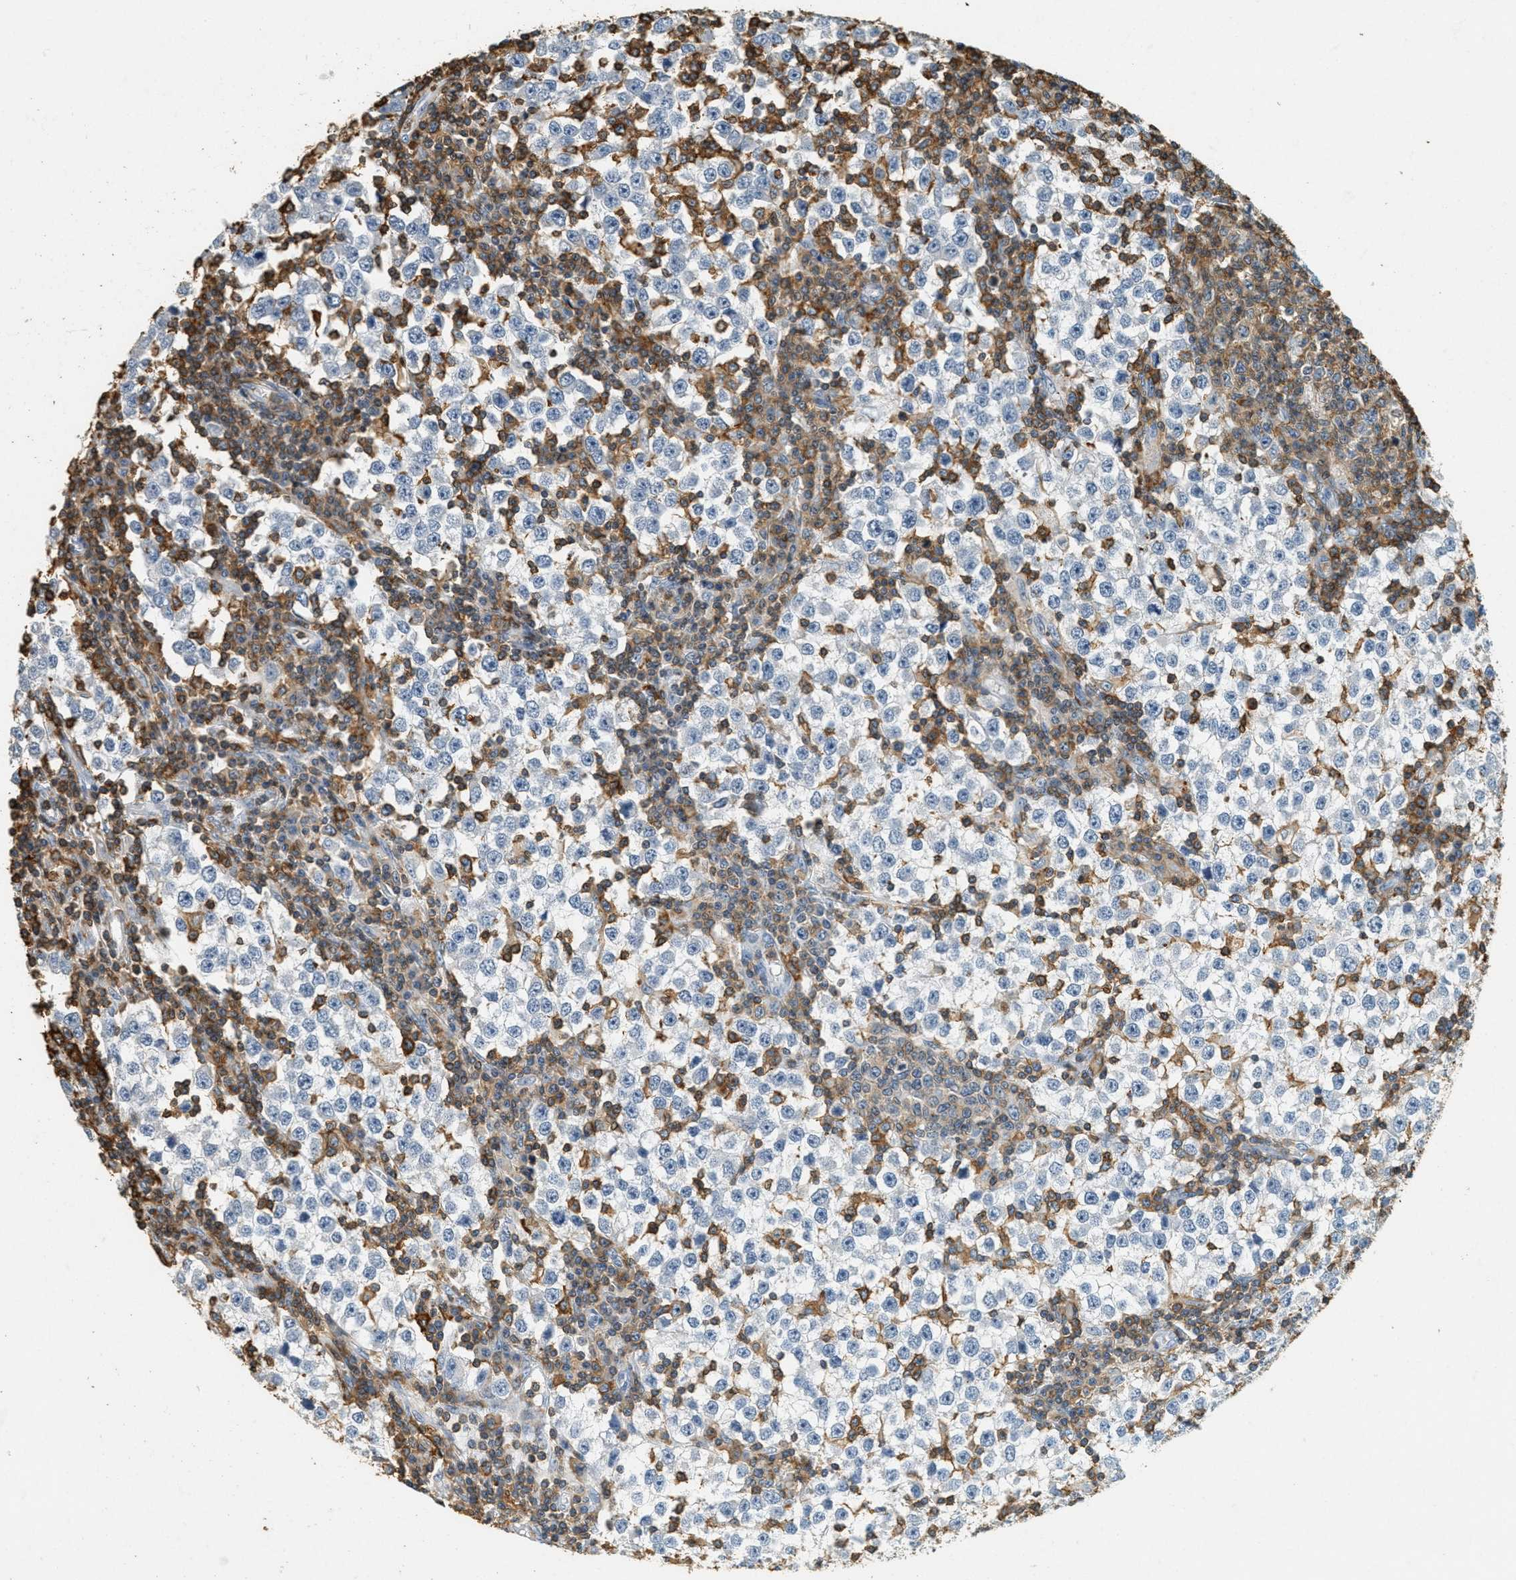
{"staining": {"intensity": "negative", "quantity": "none", "location": "none"}, "tissue": "testis cancer", "cell_type": "Tumor cells", "image_type": "cancer", "snomed": [{"axis": "morphology", "description": "Seminoma, NOS"}, {"axis": "topography", "description": "Testis"}], "caption": "This is an IHC image of human testis cancer. There is no positivity in tumor cells.", "gene": "LSP1", "patient": {"sex": "male", "age": 65}}